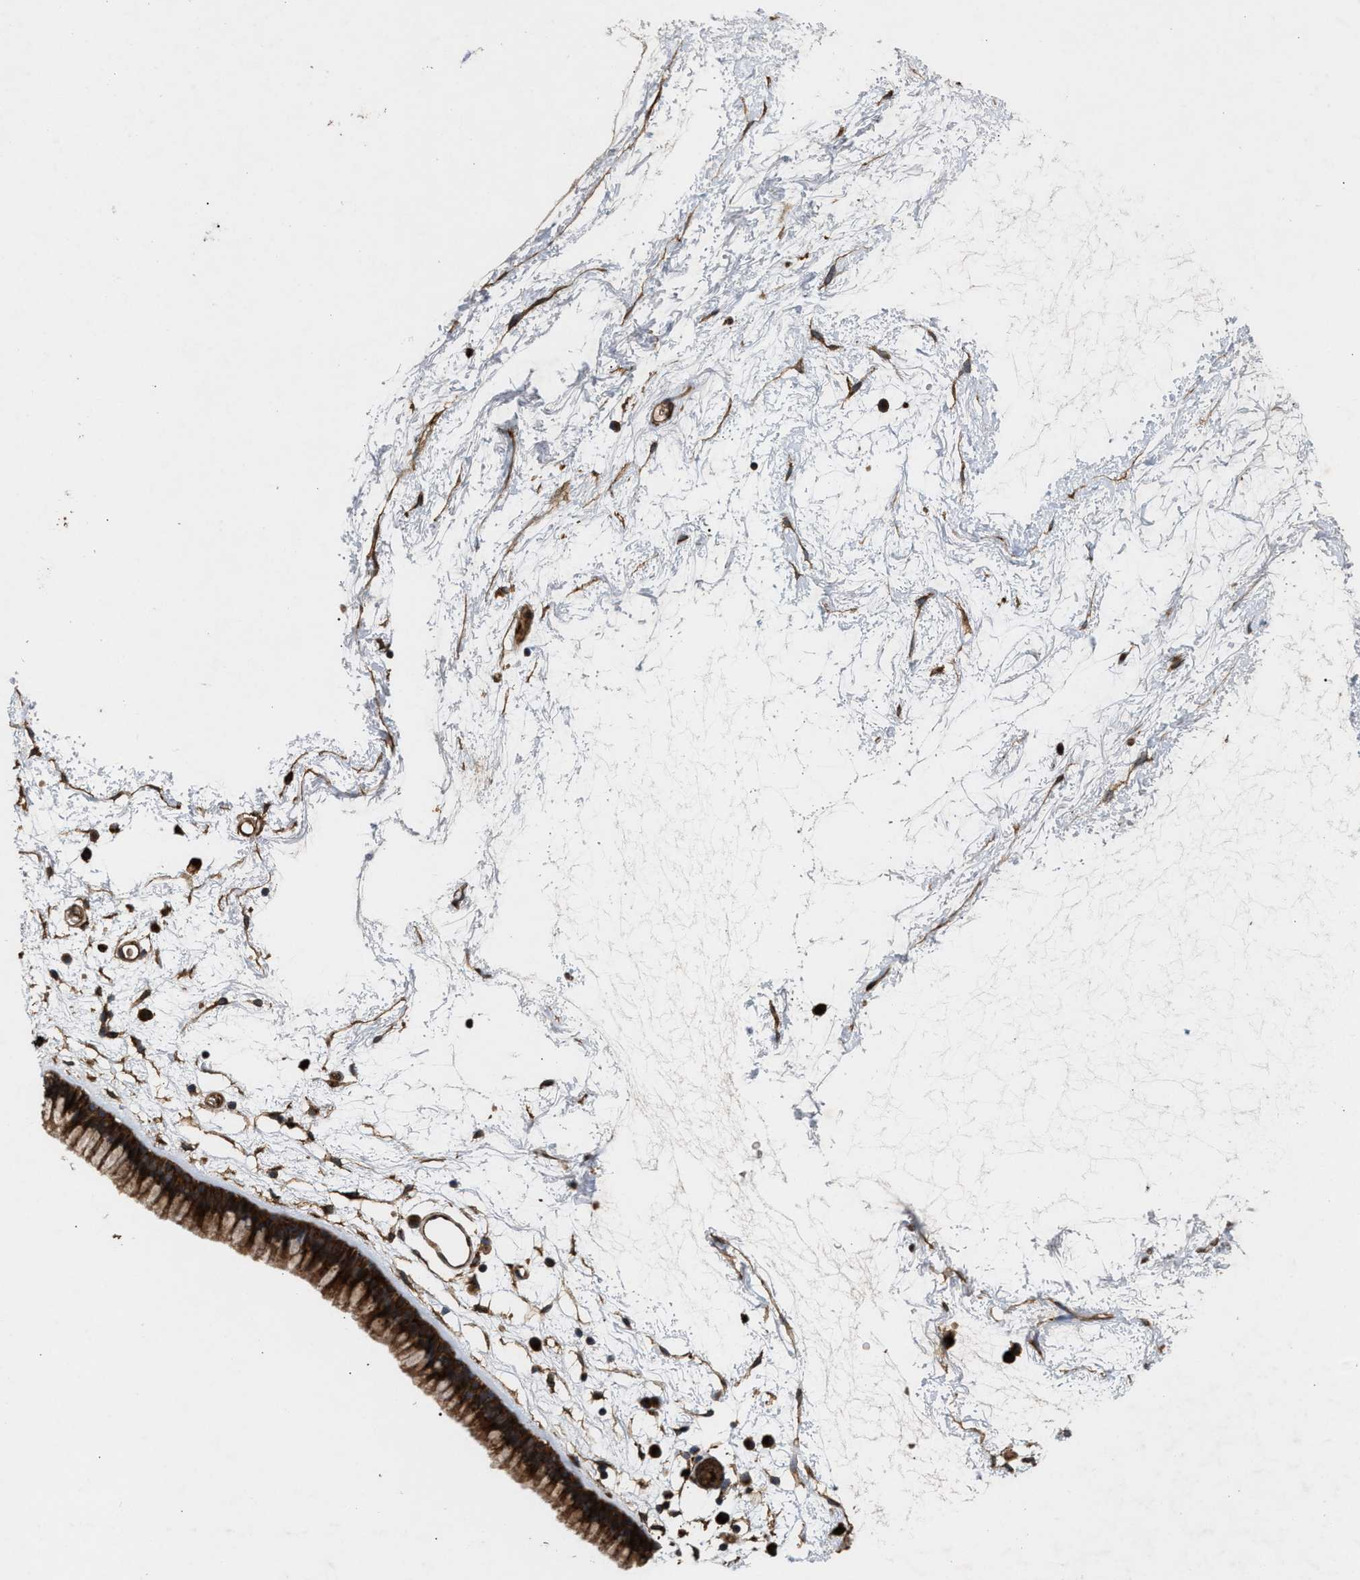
{"staining": {"intensity": "strong", "quantity": ">75%", "location": "cytoplasmic/membranous"}, "tissue": "nasopharynx", "cell_type": "Respiratory epithelial cells", "image_type": "normal", "snomed": [{"axis": "morphology", "description": "Normal tissue, NOS"}, {"axis": "morphology", "description": "Inflammation, NOS"}, {"axis": "topography", "description": "Nasopharynx"}], "caption": "Protein staining of benign nasopharynx exhibits strong cytoplasmic/membranous positivity in approximately >75% of respiratory epithelial cells.", "gene": "GCC1", "patient": {"sex": "male", "age": 48}}